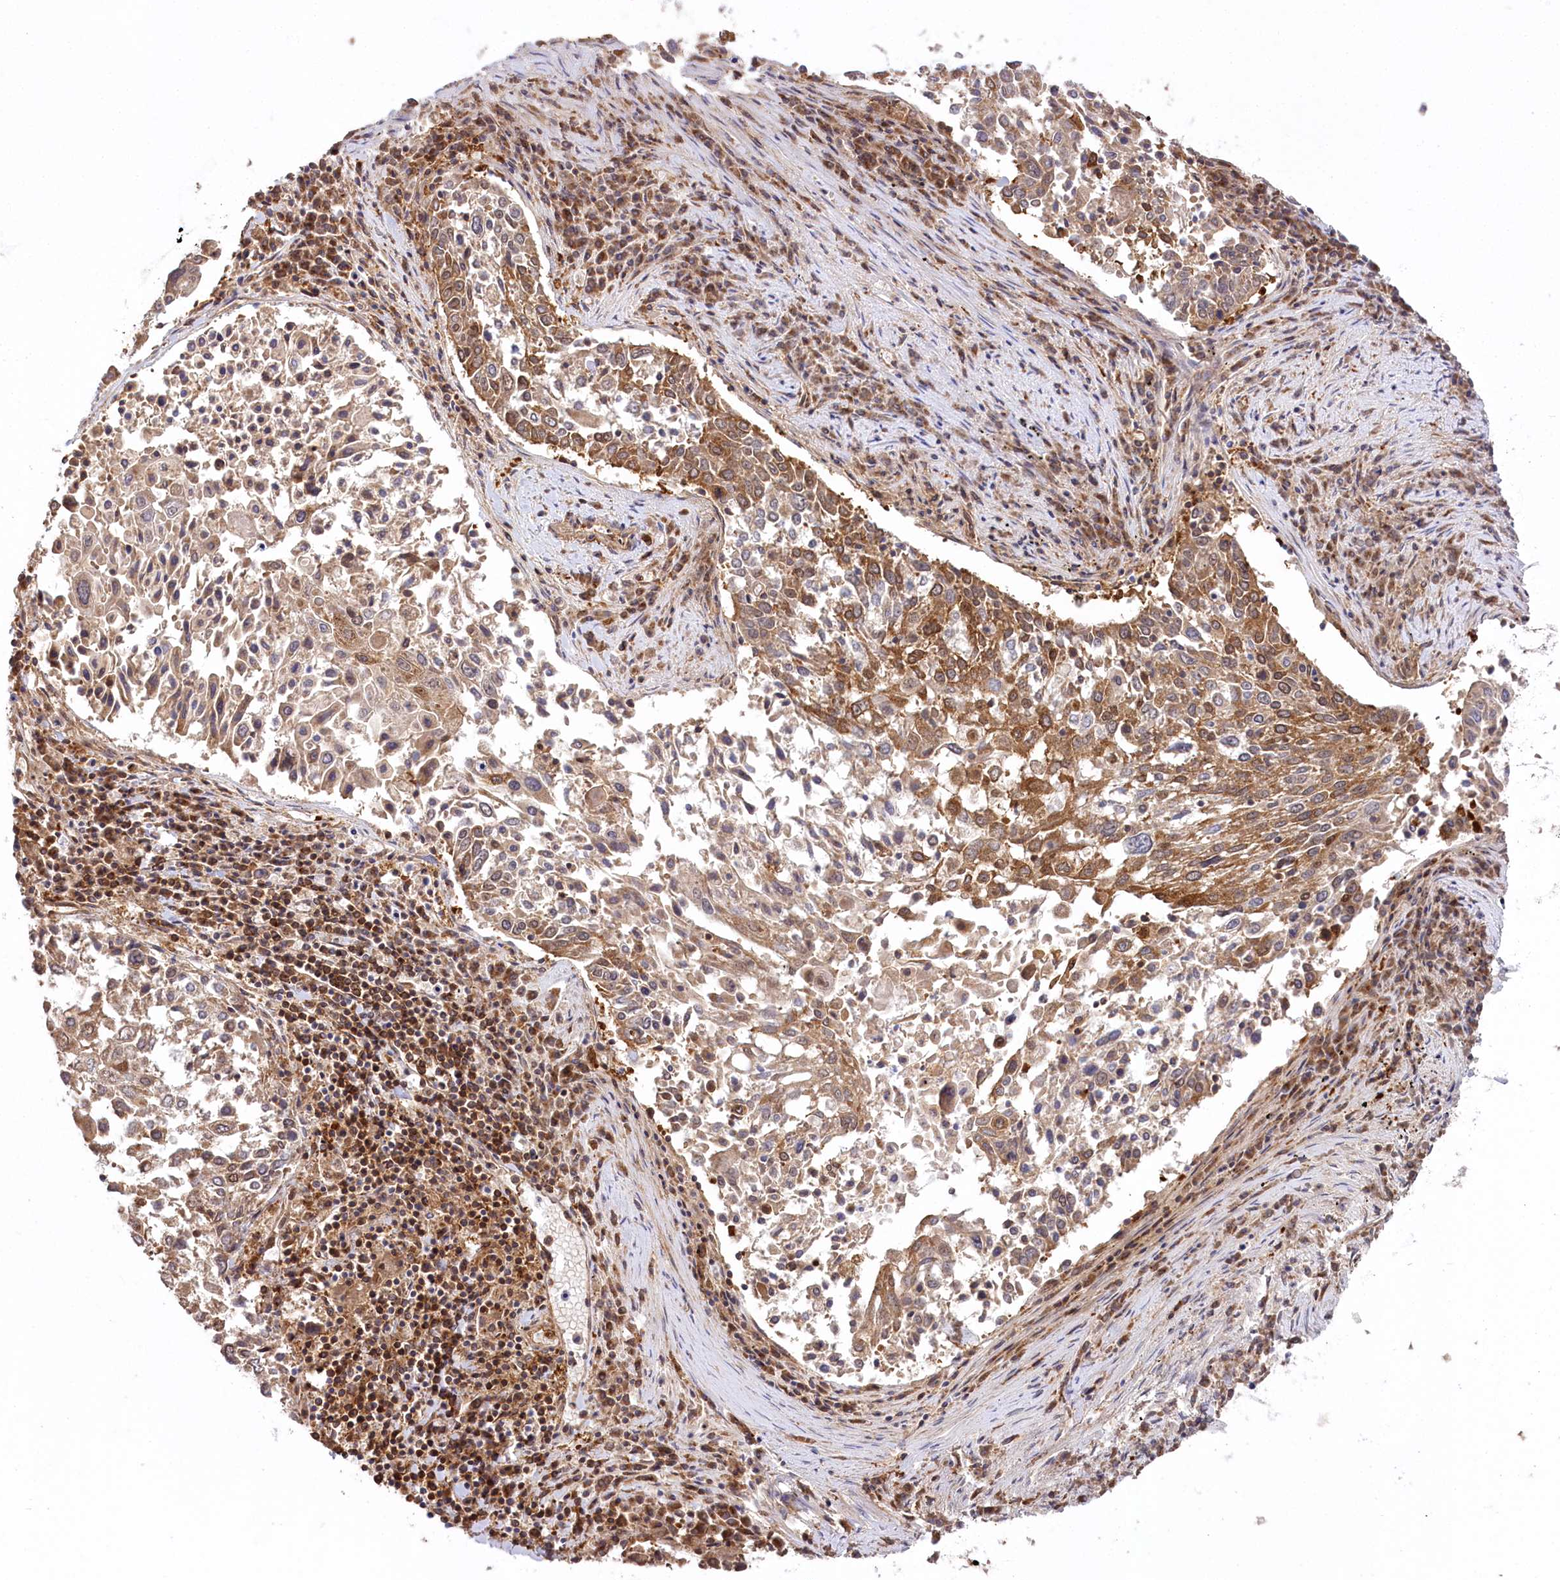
{"staining": {"intensity": "moderate", "quantity": "25%-75%", "location": "cytoplasmic/membranous"}, "tissue": "lung cancer", "cell_type": "Tumor cells", "image_type": "cancer", "snomed": [{"axis": "morphology", "description": "Squamous cell carcinoma, NOS"}, {"axis": "topography", "description": "Lung"}], "caption": "Squamous cell carcinoma (lung) tissue displays moderate cytoplasmic/membranous staining in about 25%-75% of tumor cells, visualized by immunohistochemistry.", "gene": "CCDC91", "patient": {"sex": "male", "age": 65}}